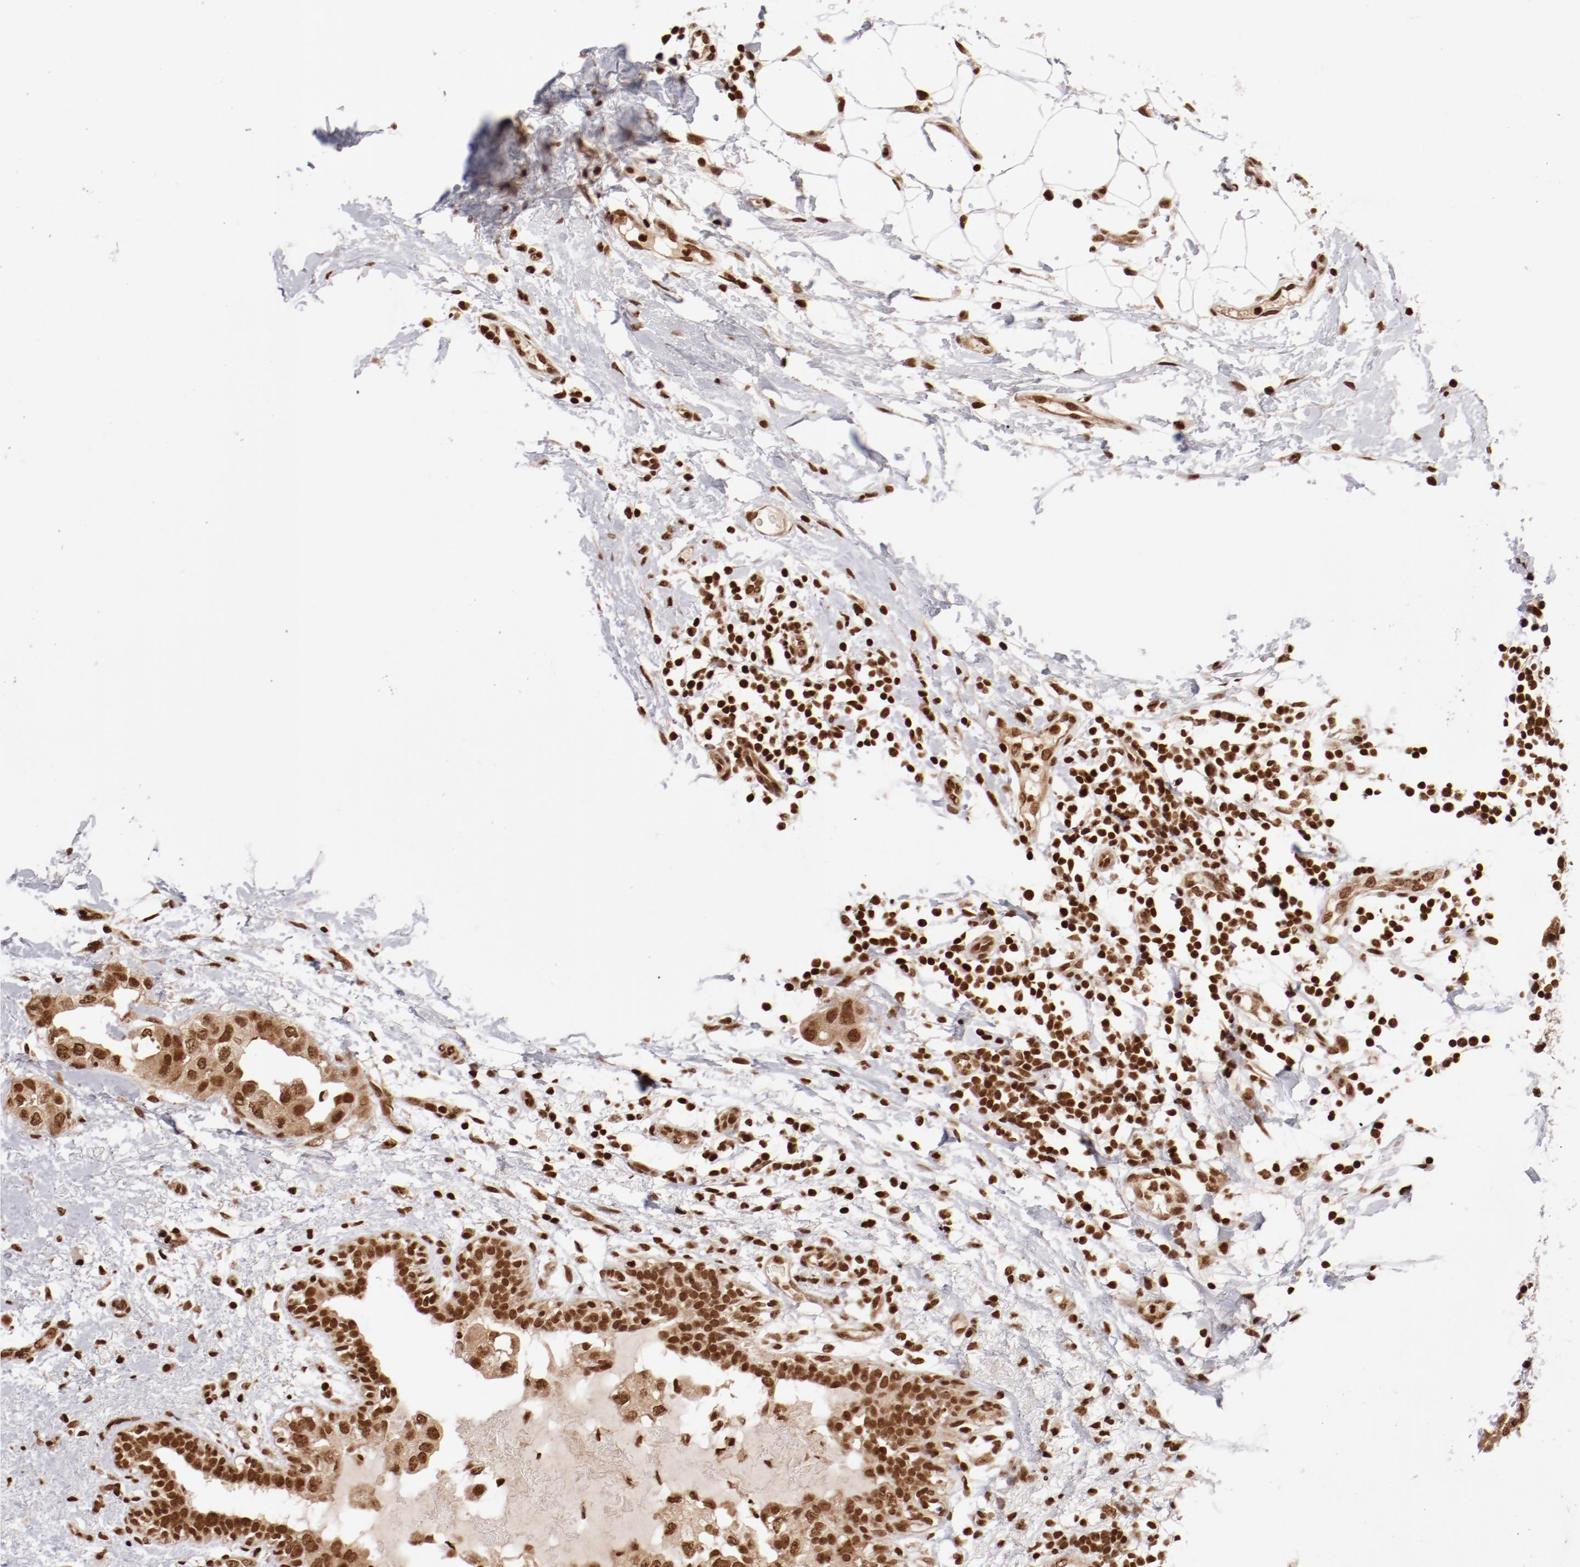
{"staining": {"intensity": "moderate", "quantity": ">75%", "location": "nuclear"}, "tissue": "breast cancer", "cell_type": "Tumor cells", "image_type": "cancer", "snomed": [{"axis": "morphology", "description": "Duct carcinoma"}, {"axis": "topography", "description": "Breast"}], "caption": "Immunohistochemistry photomicrograph of neoplastic tissue: breast cancer (invasive ductal carcinoma) stained using immunohistochemistry (IHC) displays medium levels of moderate protein expression localized specifically in the nuclear of tumor cells, appearing as a nuclear brown color.", "gene": "ABL2", "patient": {"sex": "female", "age": 40}}